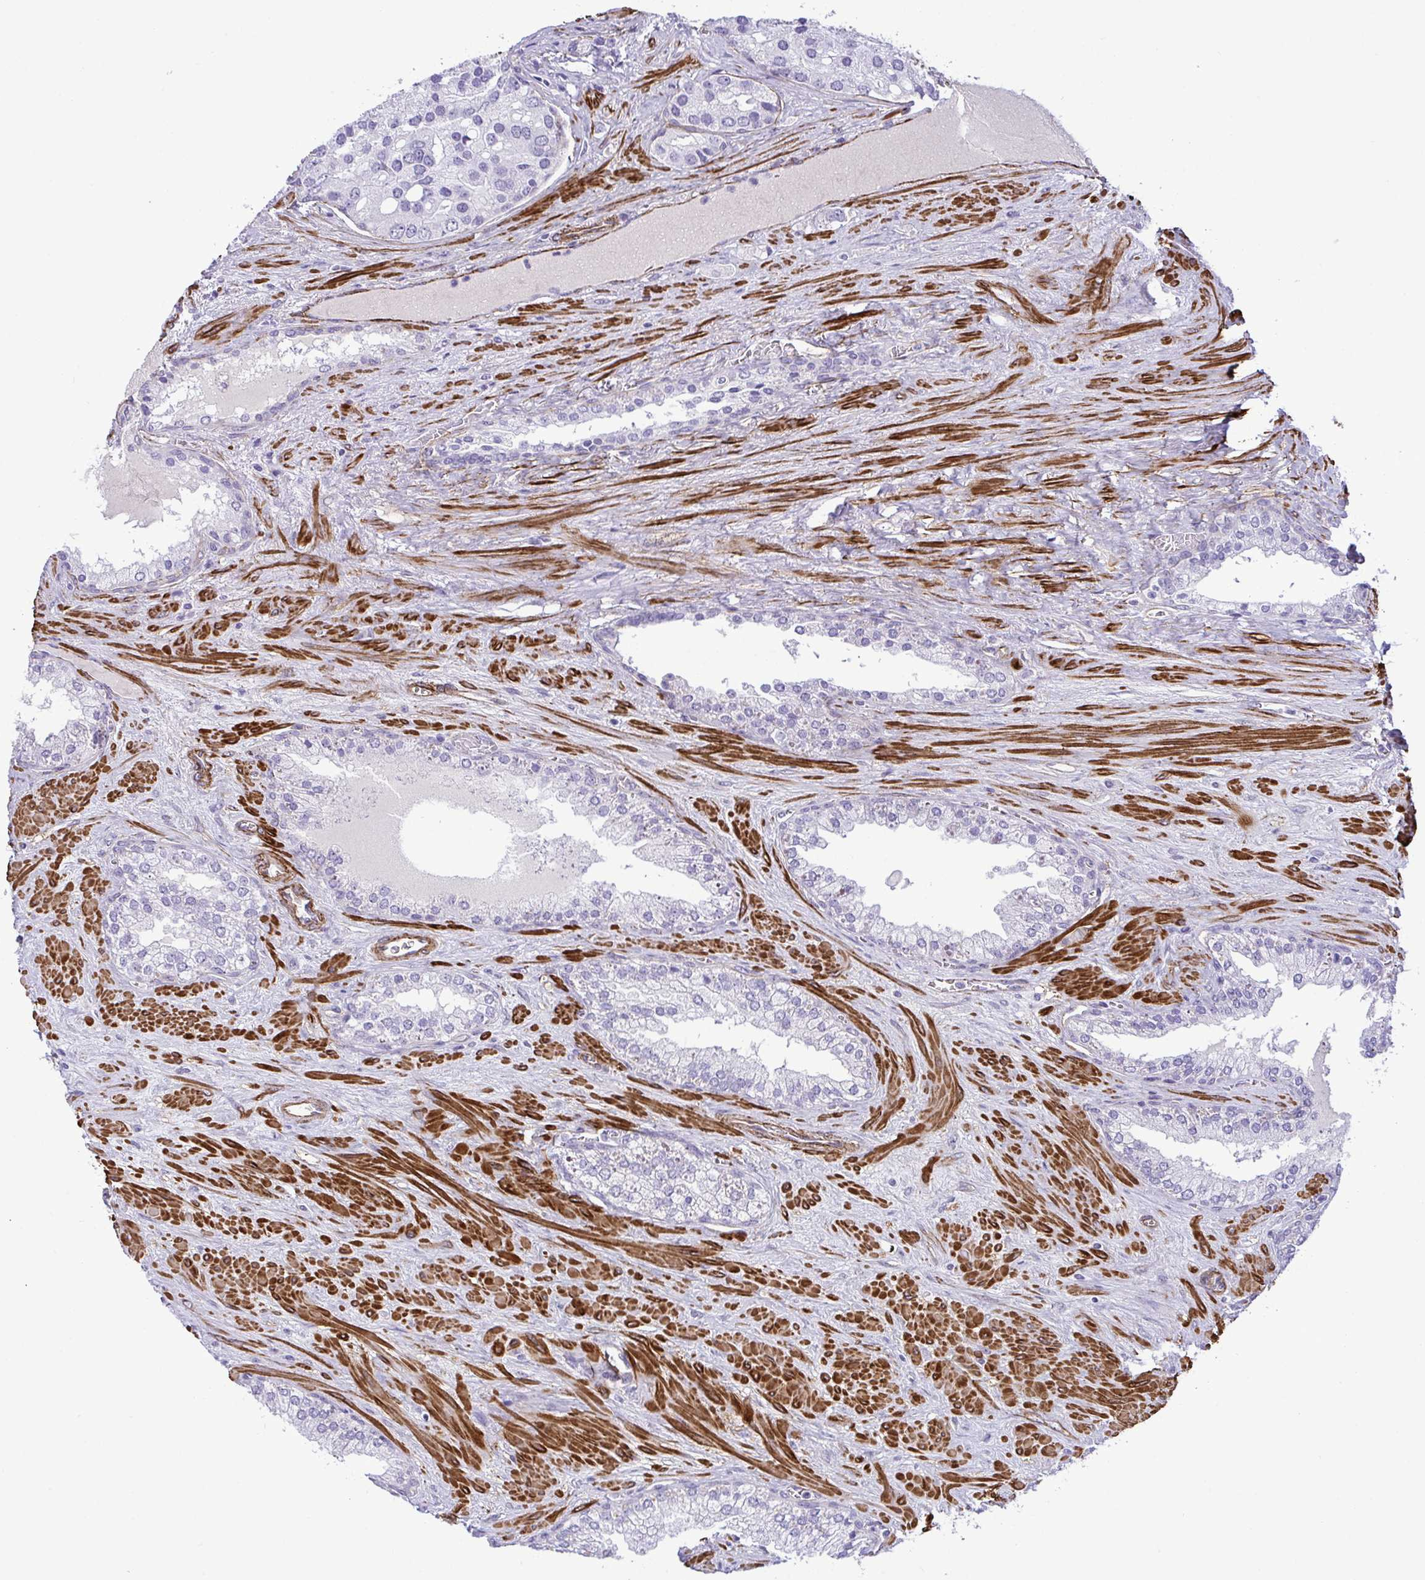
{"staining": {"intensity": "negative", "quantity": "none", "location": "none"}, "tissue": "prostate cancer", "cell_type": "Tumor cells", "image_type": "cancer", "snomed": [{"axis": "morphology", "description": "Adenocarcinoma, High grade"}, {"axis": "topography", "description": "Prostate"}], "caption": "This is an IHC histopathology image of prostate adenocarcinoma (high-grade). There is no staining in tumor cells.", "gene": "SYNPO2L", "patient": {"sex": "male", "age": 67}}